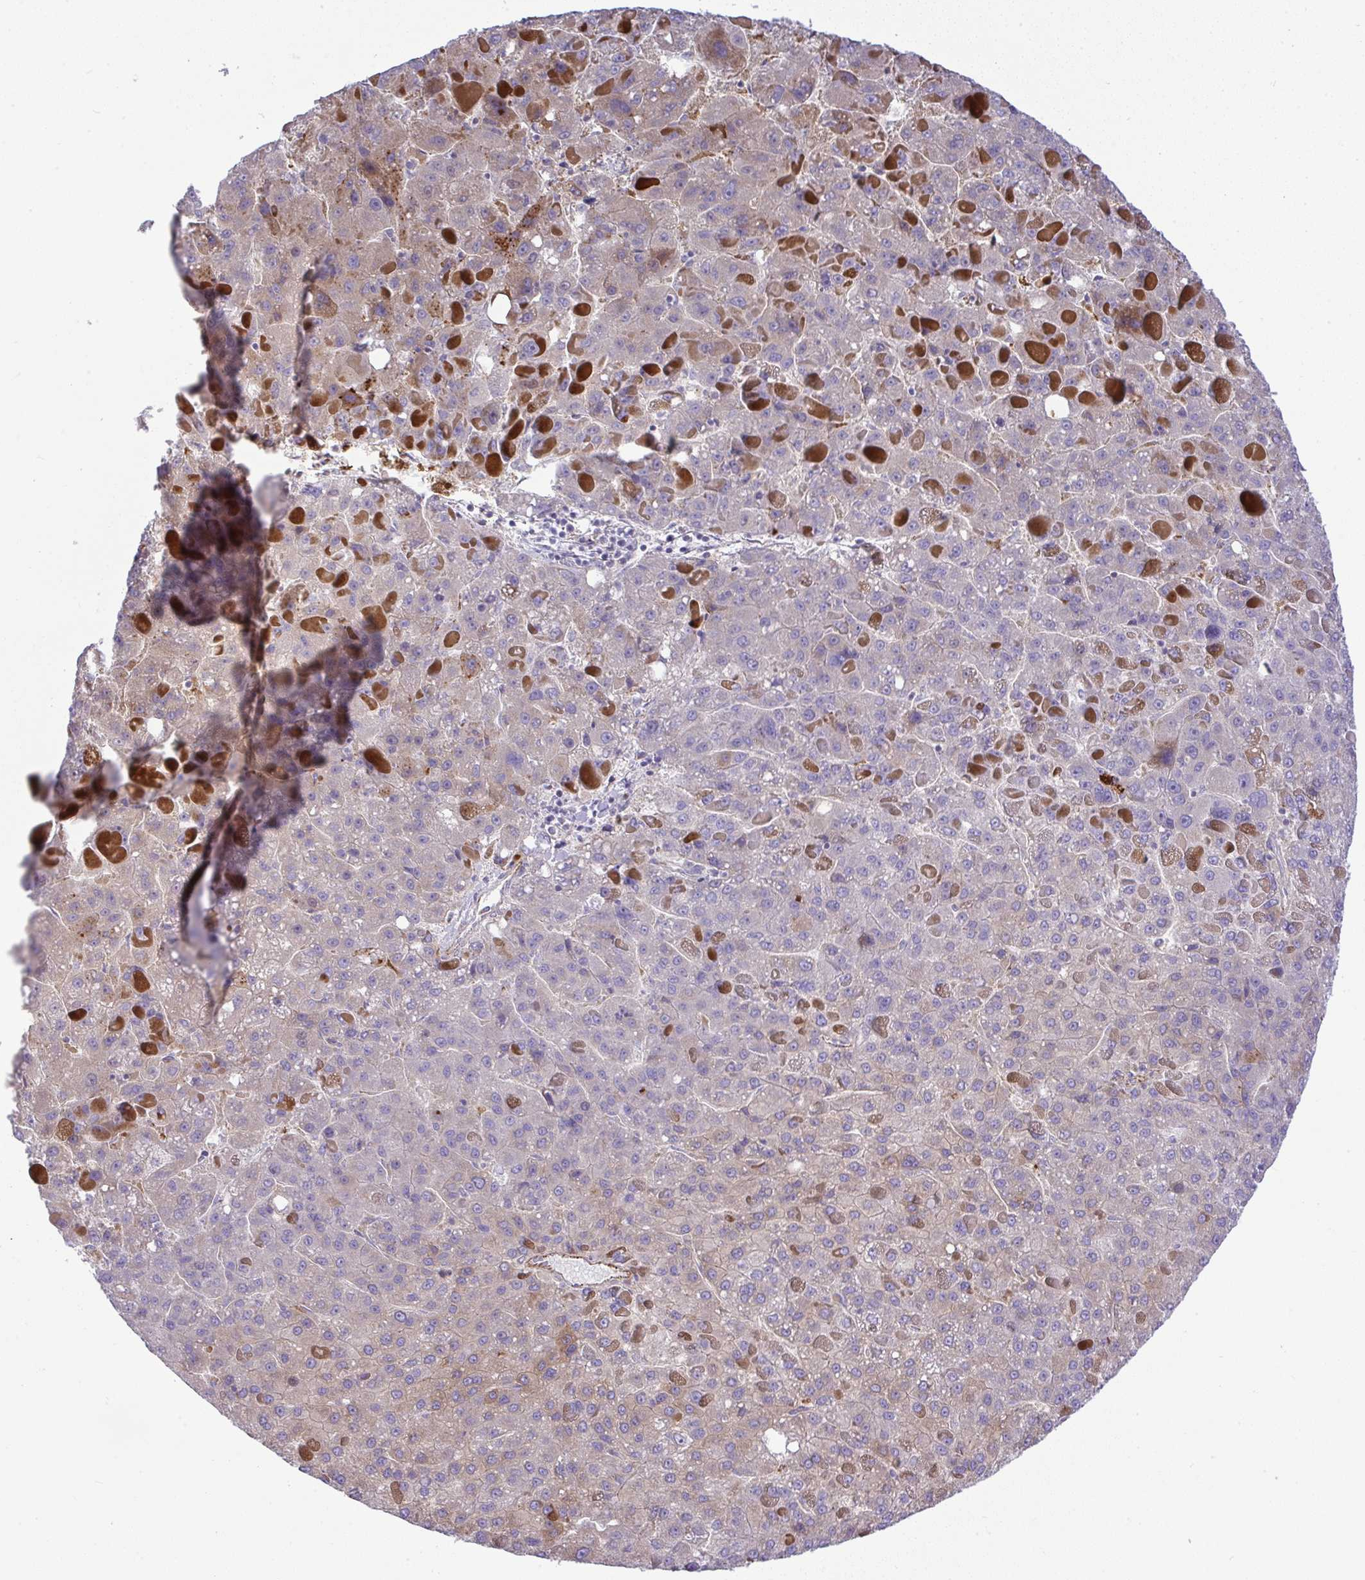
{"staining": {"intensity": "negative", "quantity": "none", "location": "none"}, "tissue": "liver cancer", "cell_type": "Tumor cells", "image_type": "cancer", "snomed": [{"axis": "morphology", "description": "Carcinoma, Hepatocellular, NOS"}, {"axis": "topography", "description": "Liver"}], "caption": "This is a micrograph of immunohistochemistry (IHC) staining of liver cancer, which shows no staining in tumor cells. (DAB (3,3'-diaminobenzidine) IHC with hematoxylin counter stain).", "gene": "GRID2", "patient": {"sex": "female", "age": 82}}